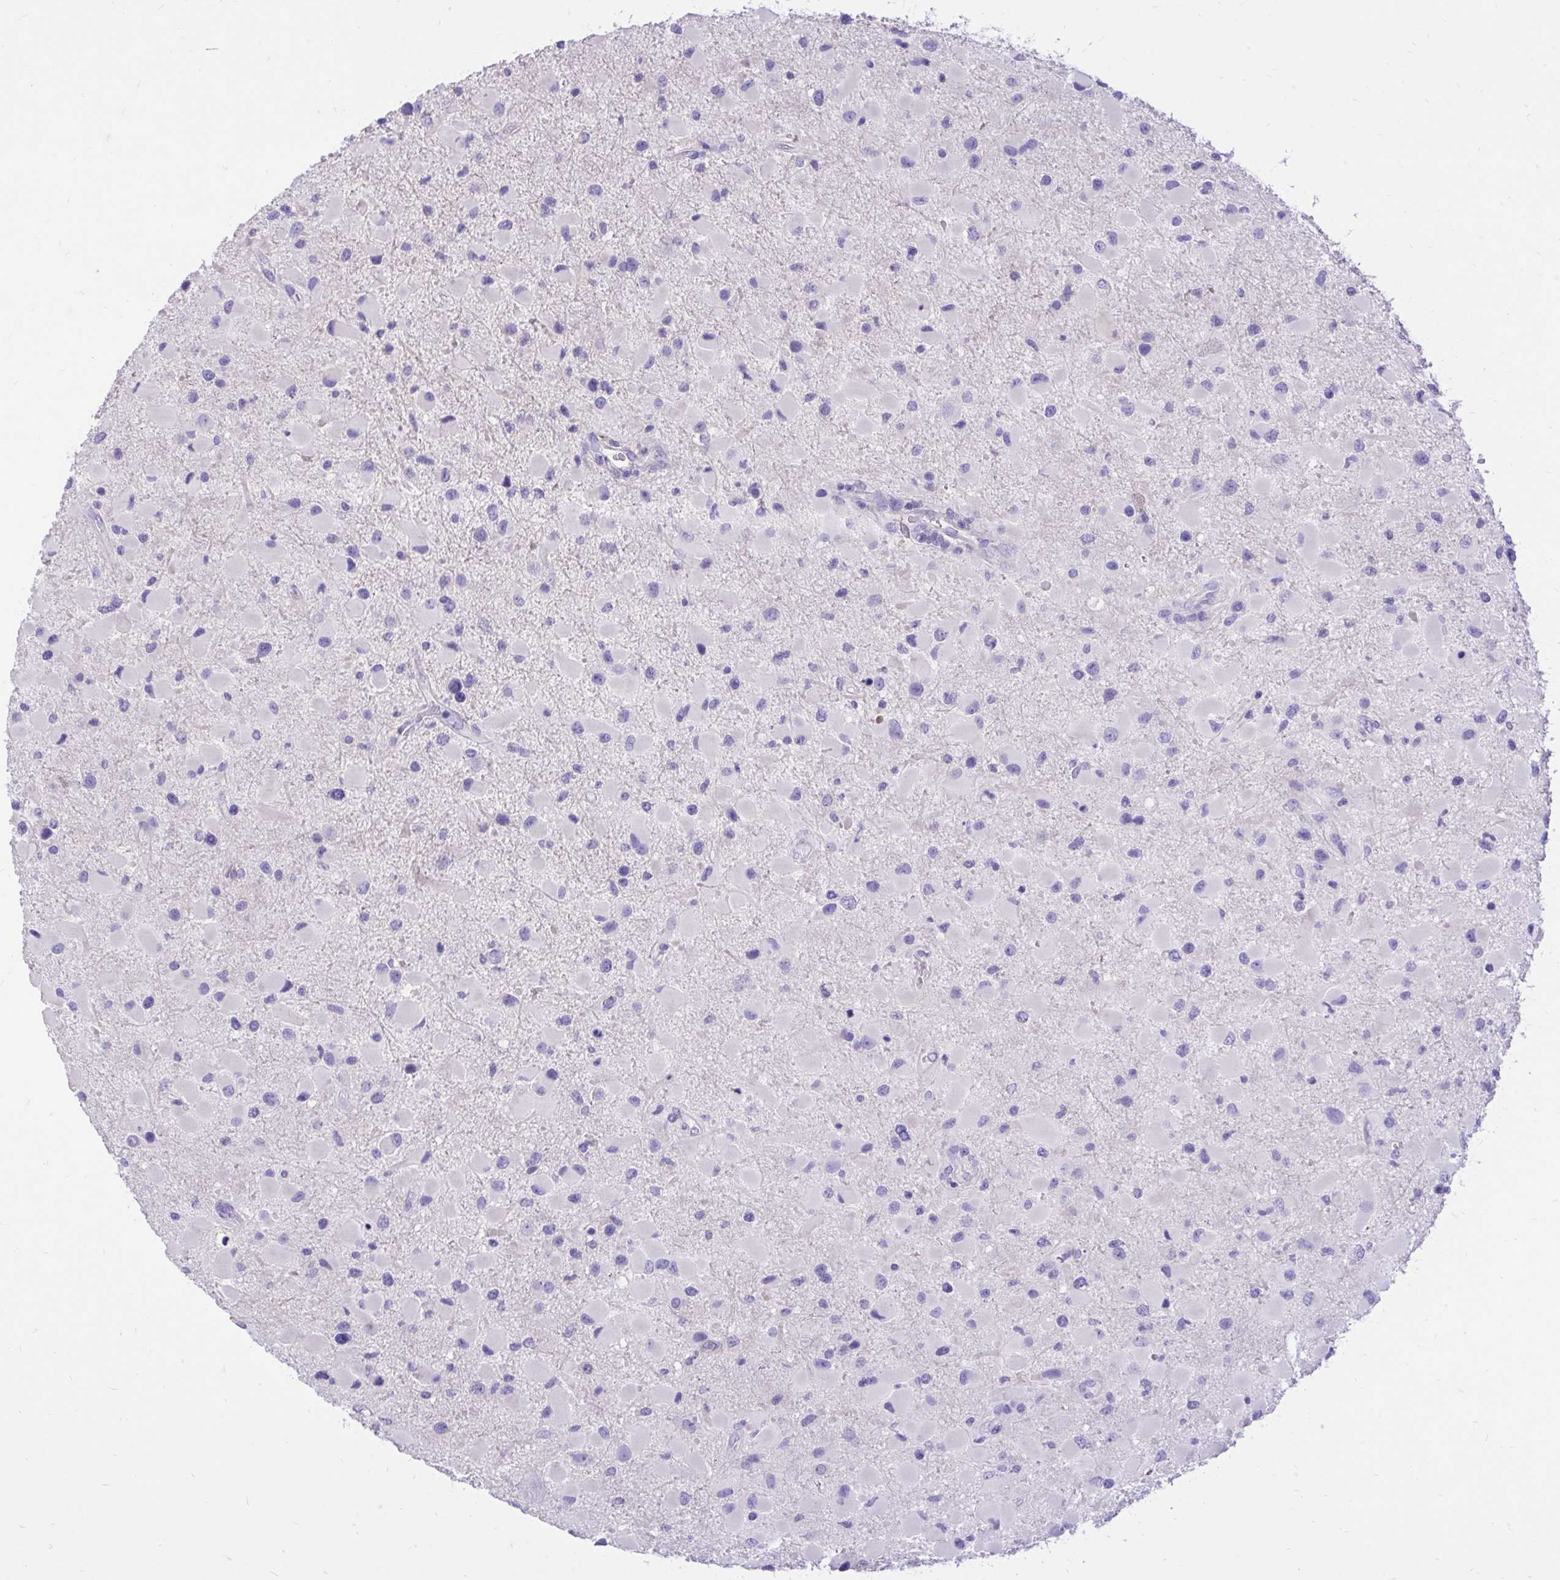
{"staining": {"intensity": "negative", "quantity": "none", "location": "none"}, "tissue": "glioma", "cell_type": "Tumor cells", "image_type": "cancer", "snomed": [{"axis": "morphology", "description": "Glioma, malignant, Low grade"}, {"axis": "topography", "description": "Brain"}], "caption": "The histopathology image displays no significant expression in tumor cells of low-grade glioma (malignant).", "gene": "MON1A", "patient": {"sex": "female", "age": 32}}